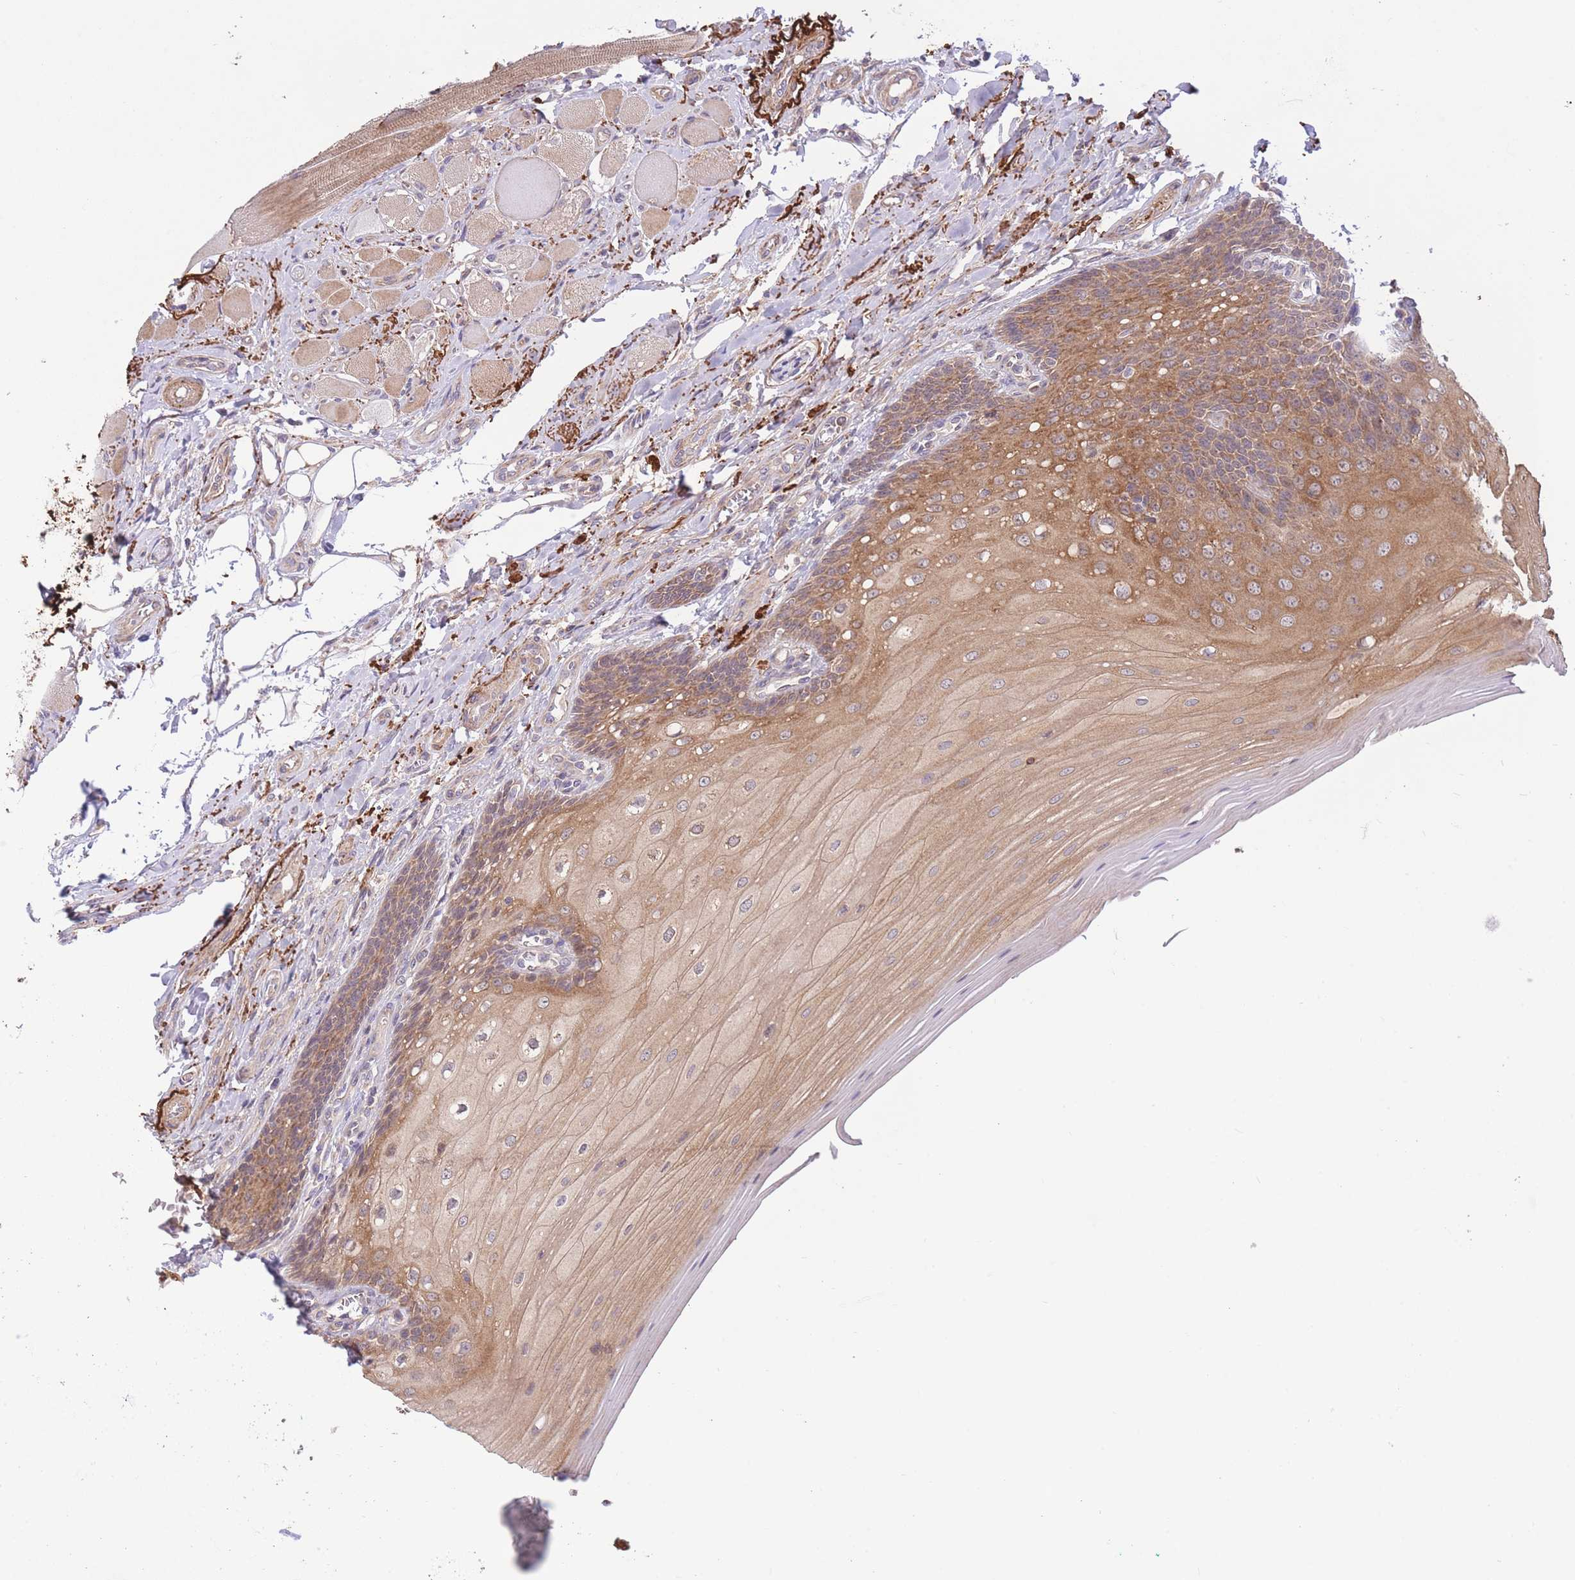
{"staining": {"intensity": "moderate", "quantity": ">75%", "location": "cytoplasmic/membranous"}, "tissue": "oral mucosa", "cell_type": "Squamous epithelial cells", "image_type": "normal", "snomed": [{"axis": "morphology", "description": "Normal tissue, NOS"}, {"axis": "morphology", "description": "Squamous cell carcinoma, NOS"}, {"axis": "topography", "description": "Oral tissue"}, {"axis": "topography", "description": "Tounge, NOS"}, {"axis": "topography", "description": "Head-Neck"}], "caption": "Unremarkable oral mucosa demonstrates moderate cytoplasmic/membranous staining in approximately >75% of squamous epithelial cells, visualized by immunohistochemistry.", "gene": "ATP13A2", "patient": {"sex": "male", "age": 79}}